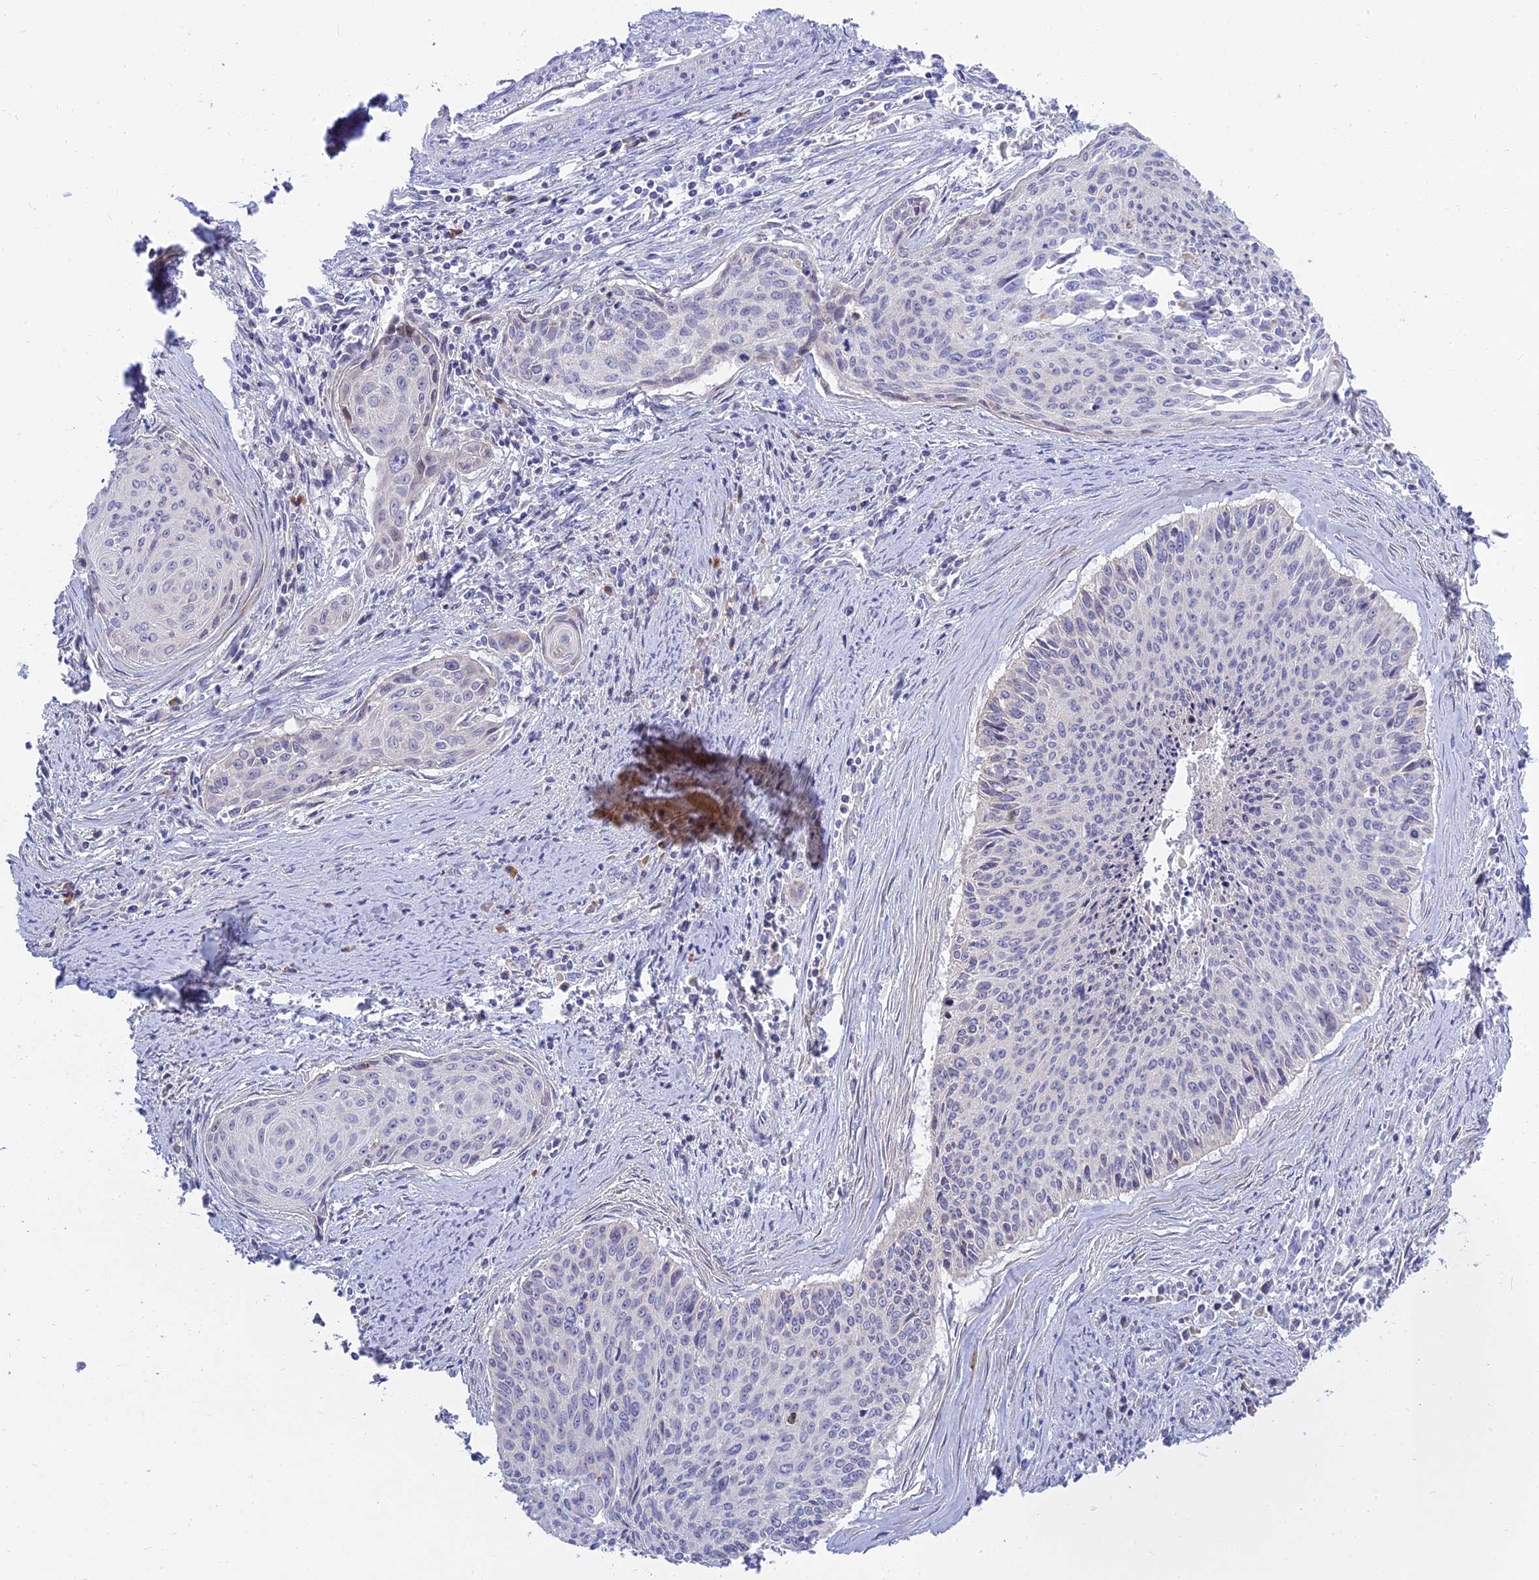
{"staining": {"intensity": "negative", "quantity": "none", "location": "none"}, "tissue": "cervical cancer", "cell_type": "Tumor cells", "image_type": "cancer", "snomed": [{"axis": "morphology", "description": "Squamous cell carcinoma, NOS"}, {"axis": "topography", "description": "Cervix"}], "caption": "Immunohistochemical staining of human cervical cancer displays no significant staining in tumor cells.", "gene": "MBD3L1", "patient": {"sex": "female", "age": 55}}